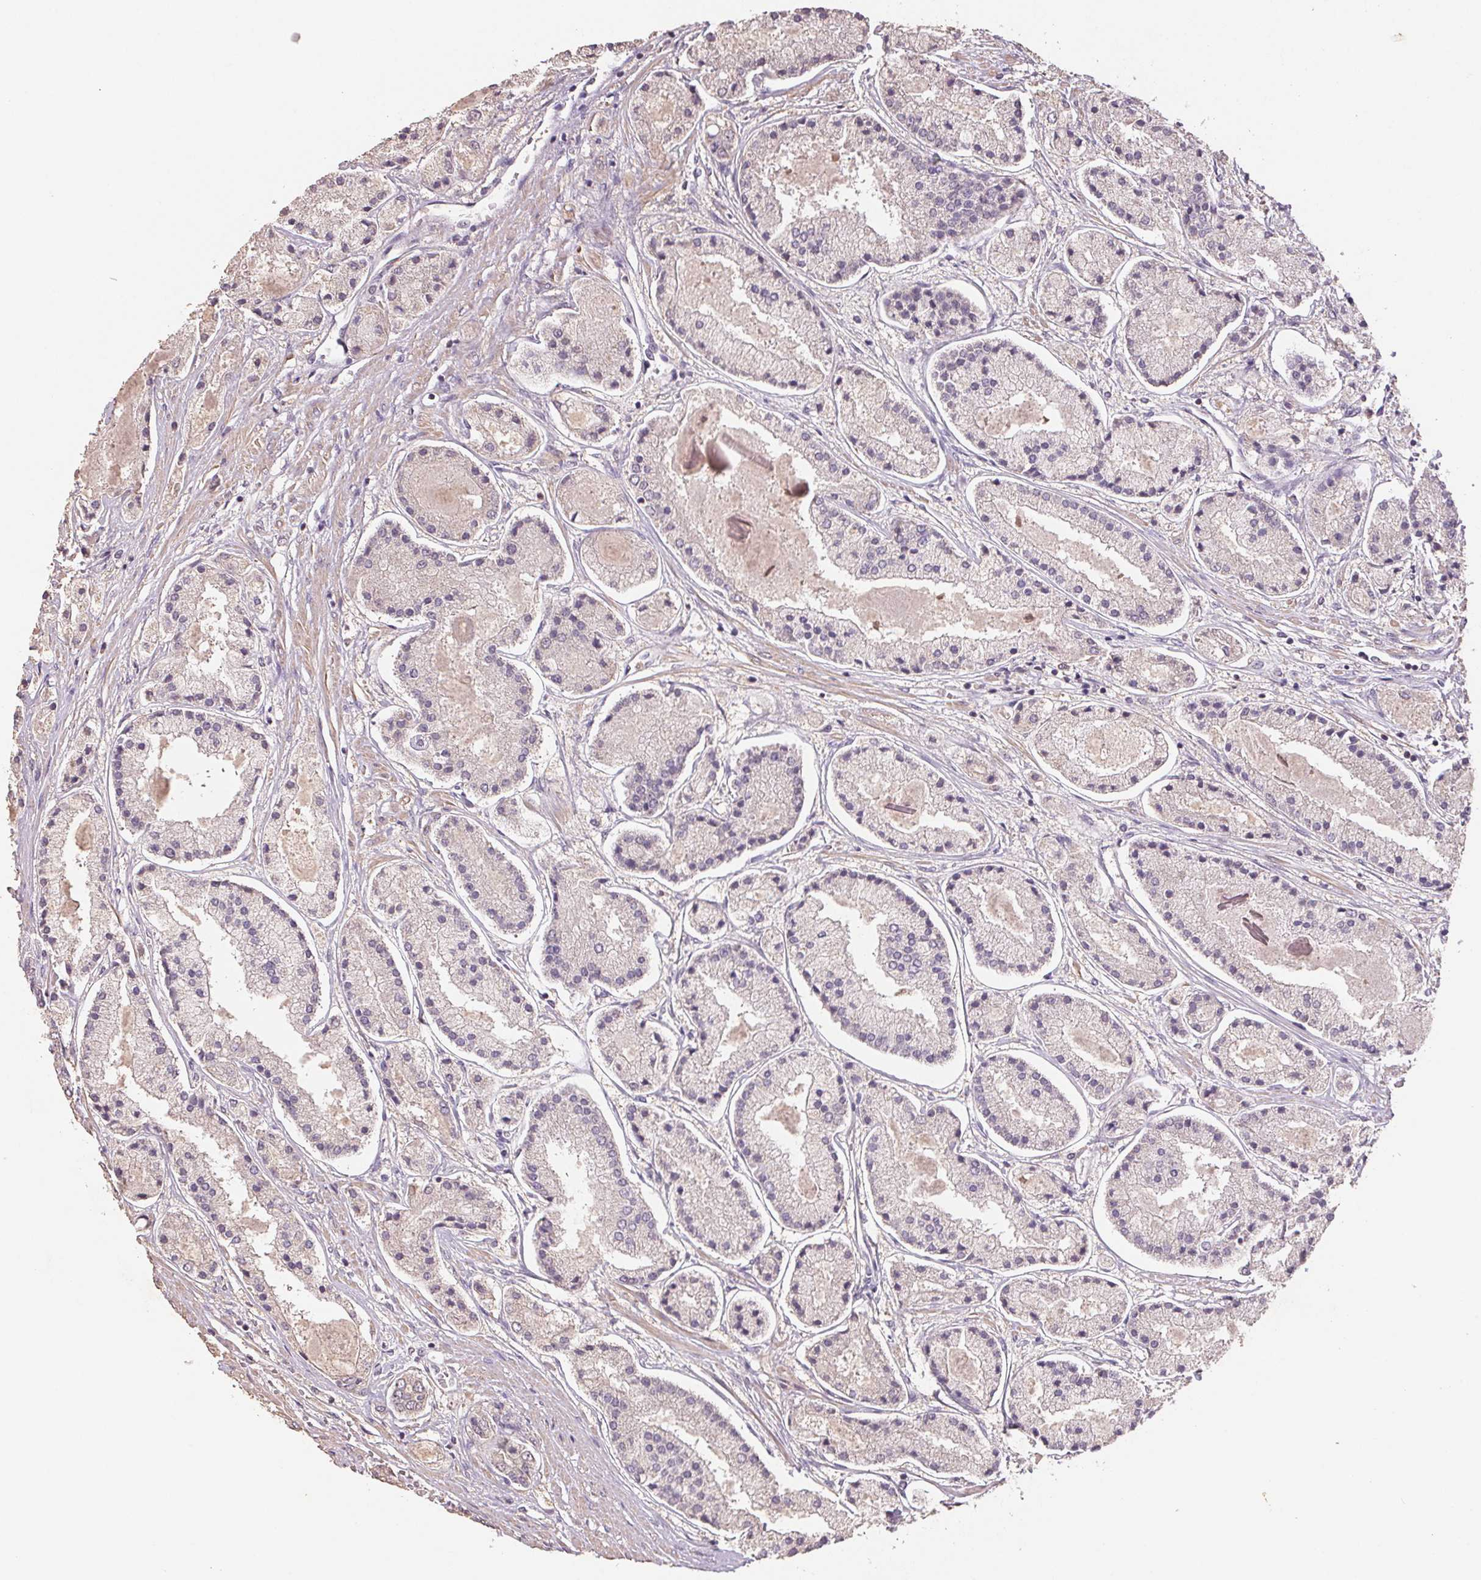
{"staining": {"intensity": "negative", "quantity": "none", "location": "none"}, "tissue": "prostate cancer", "cell_type": "Tumor cells", "image_type": "cancer", "snomed": [{"axis": "morphology", "description": "Adenocarcinoma, High grade"}, {"axis": "topography", "description": "Prostate"}], "caption": "This is an immunohistochemistry micrograph of human prostate cancer (adenocarcinoma (high-grade)). There is no positivity in tumor cells.", "gene": "CENPF", "patient": {"sex": "male", "age": 67}}